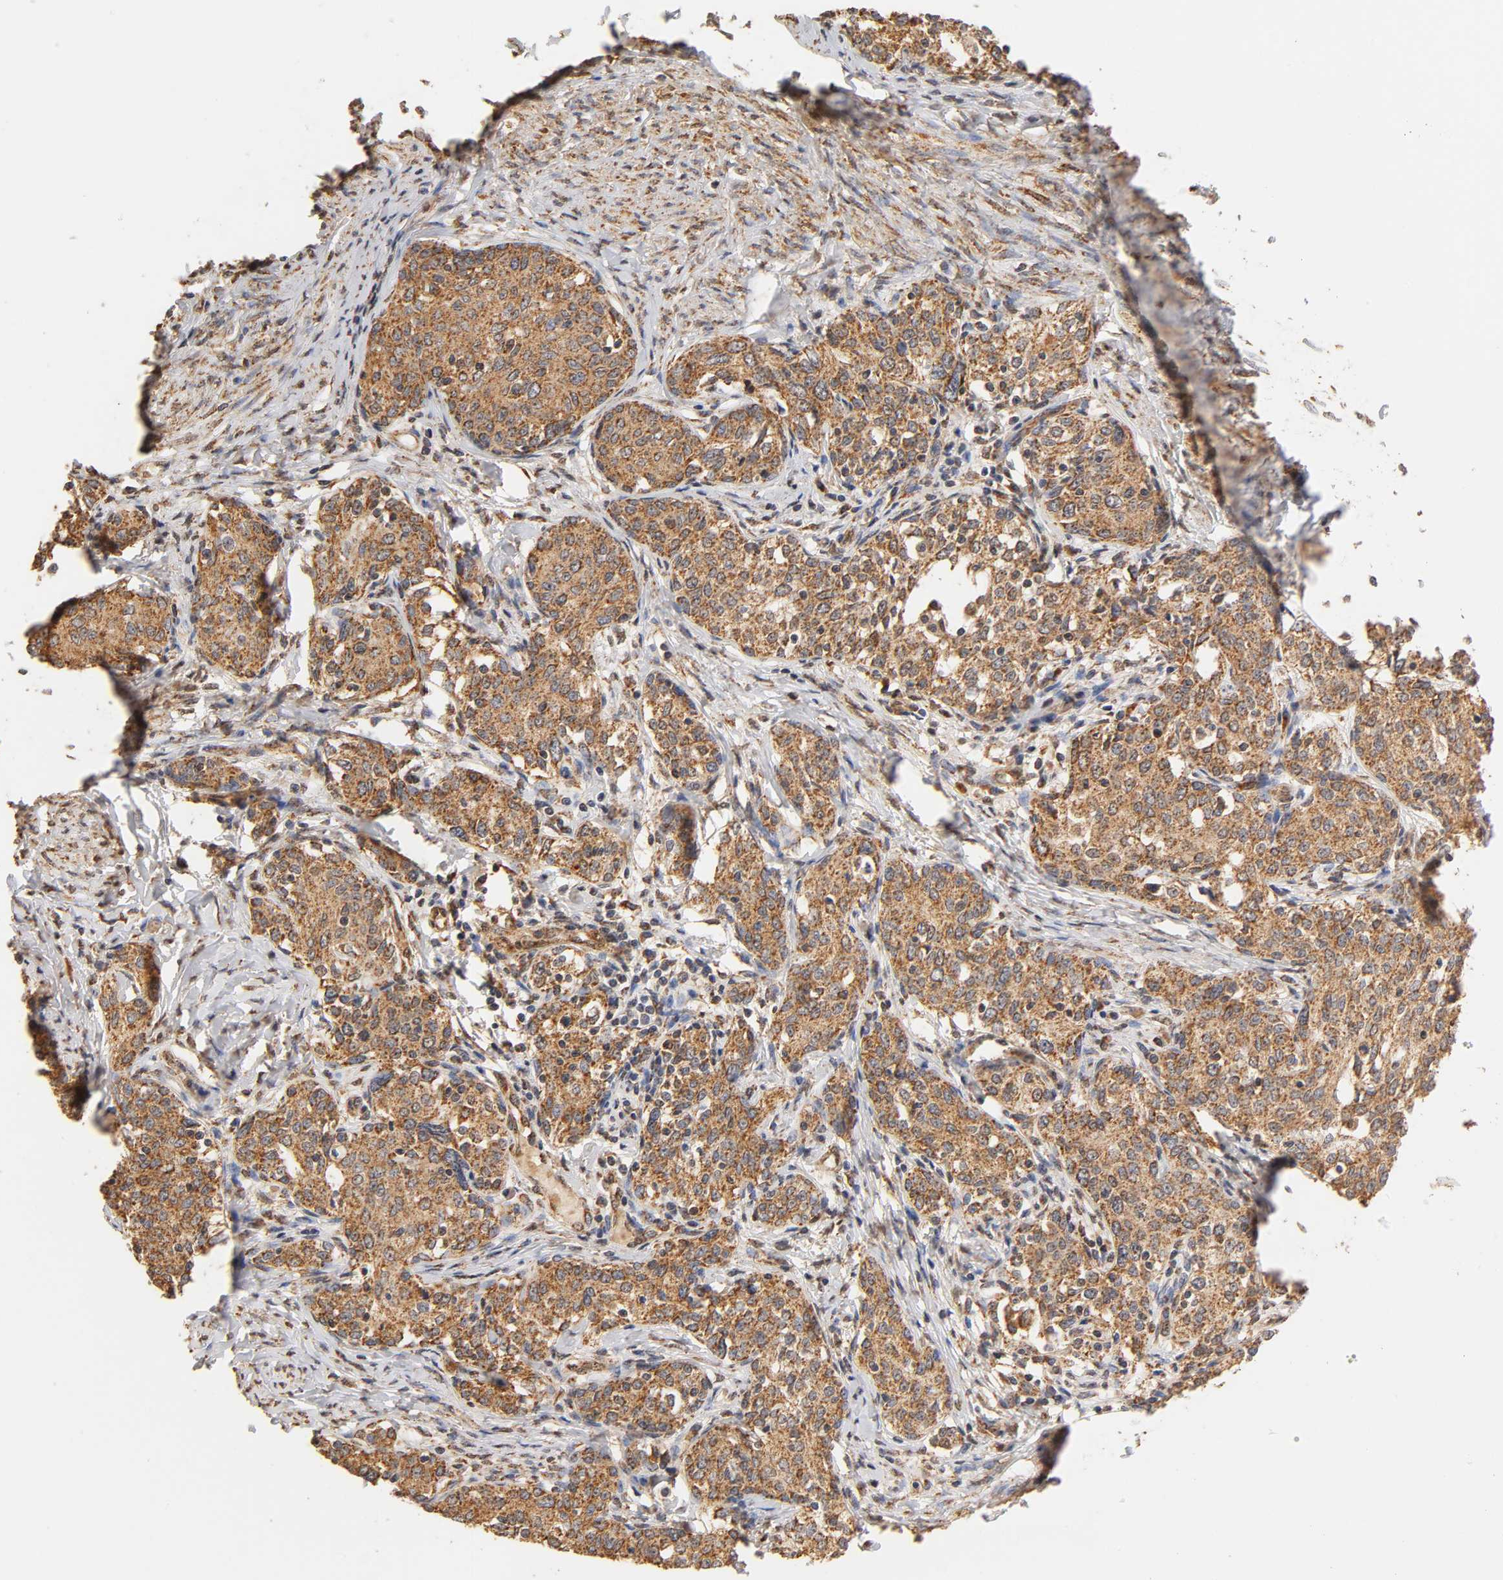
{"staining": {"intensity": "strong", "quantity": ">75%", "location": "cytoplasmic/membranous"}, "tissue": "cervical cancer", "cell_type": "Tumor cells", "image_type": "cancer", "snomed": [{"axis": "morphology", "description": "Squamous cell carcinoma, NOS"}, {"axis": "morphology", "description": "Adenocarcinoma, NOS"}, {"axis": "topography", "description": "Cervix"}], "caption": "Human cervical cancer (squamous cell carcinoma) stained with a brown dye demonstrates strong cytoplasmic/membranous positive expression in approximately >75% of tumor cells.", "gene": "PKN1", "patient": {"sex": "female", "age": 52}}